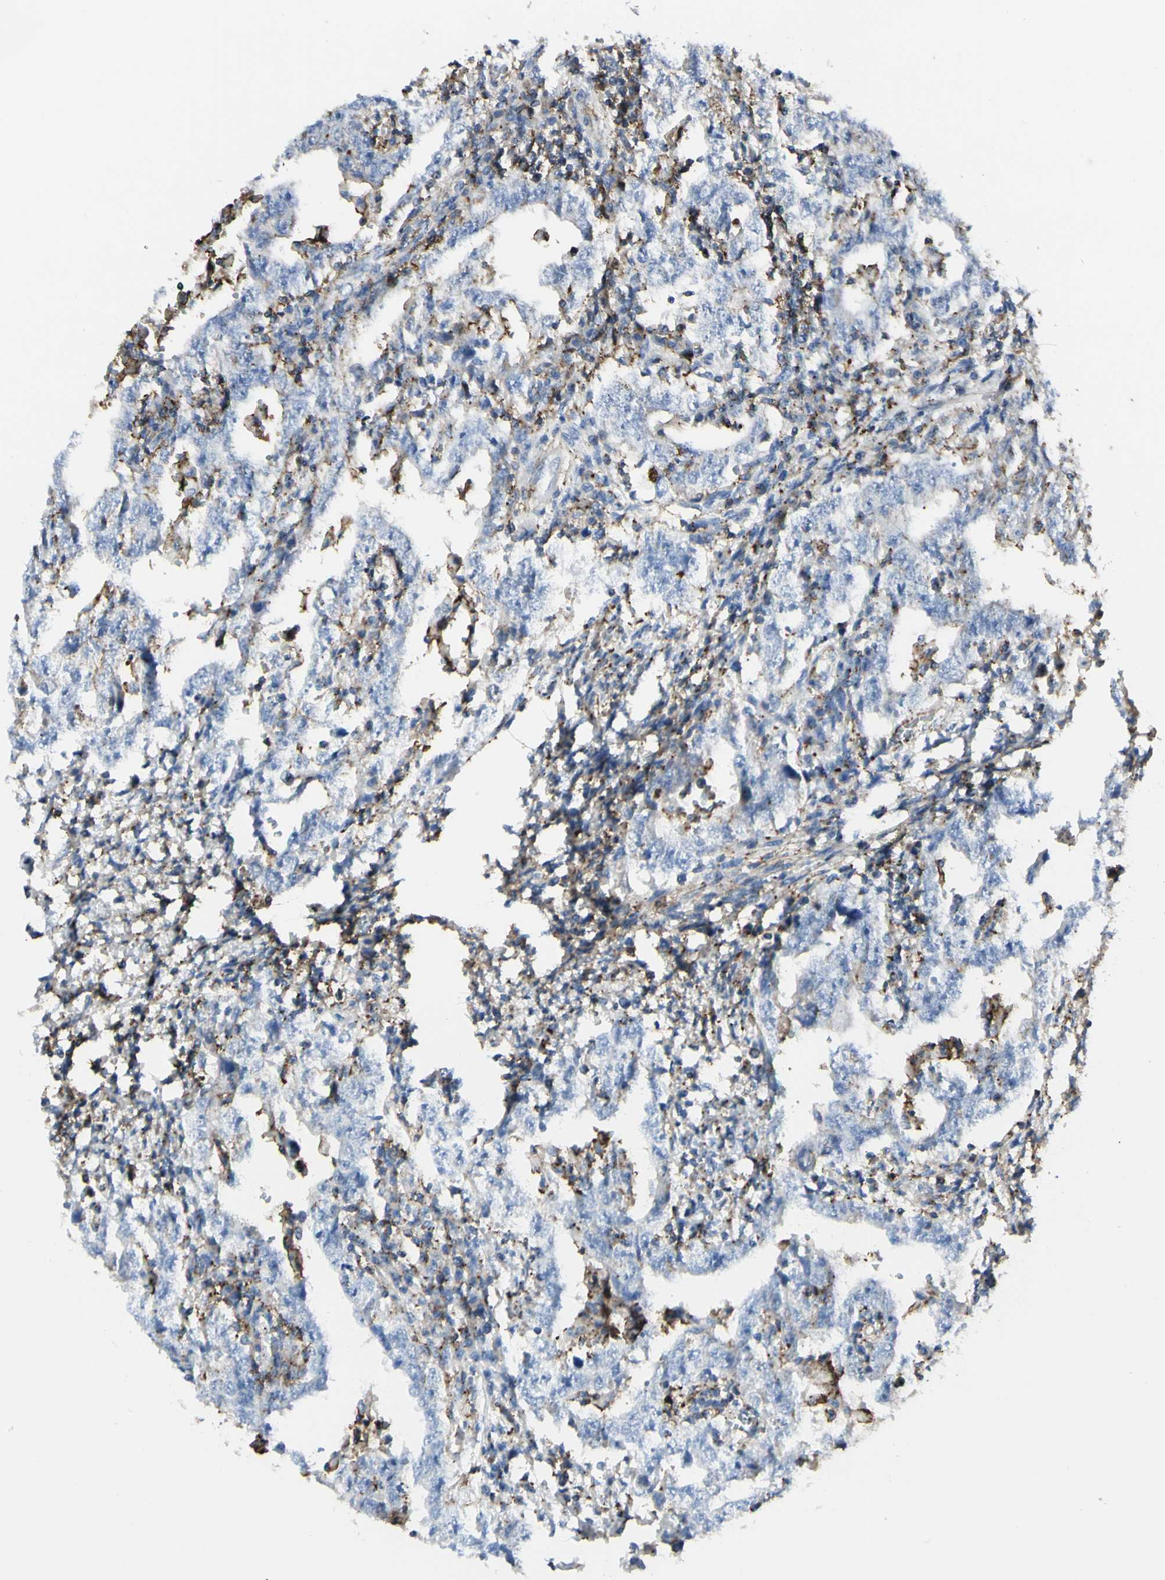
{"staining": {"intensity": "negative", "quantity": "none", "location": "none"}, "tissue": "testis cancer", "cell_type": "Tumor cells", "image_type": "cancer", "snomed": [{"axis": "morphology", "description": "Carcinoma, Embryonal, NOS"}, {"axis": "topography", "description": "Testis"}], "caption": "Immunohistochemical staining of human testis cancer (embryonal carcinoma) shows no significant expression in tumor cells.", "gene": "CLEC2B", "patient": {"sex": "male", "age": 26}}